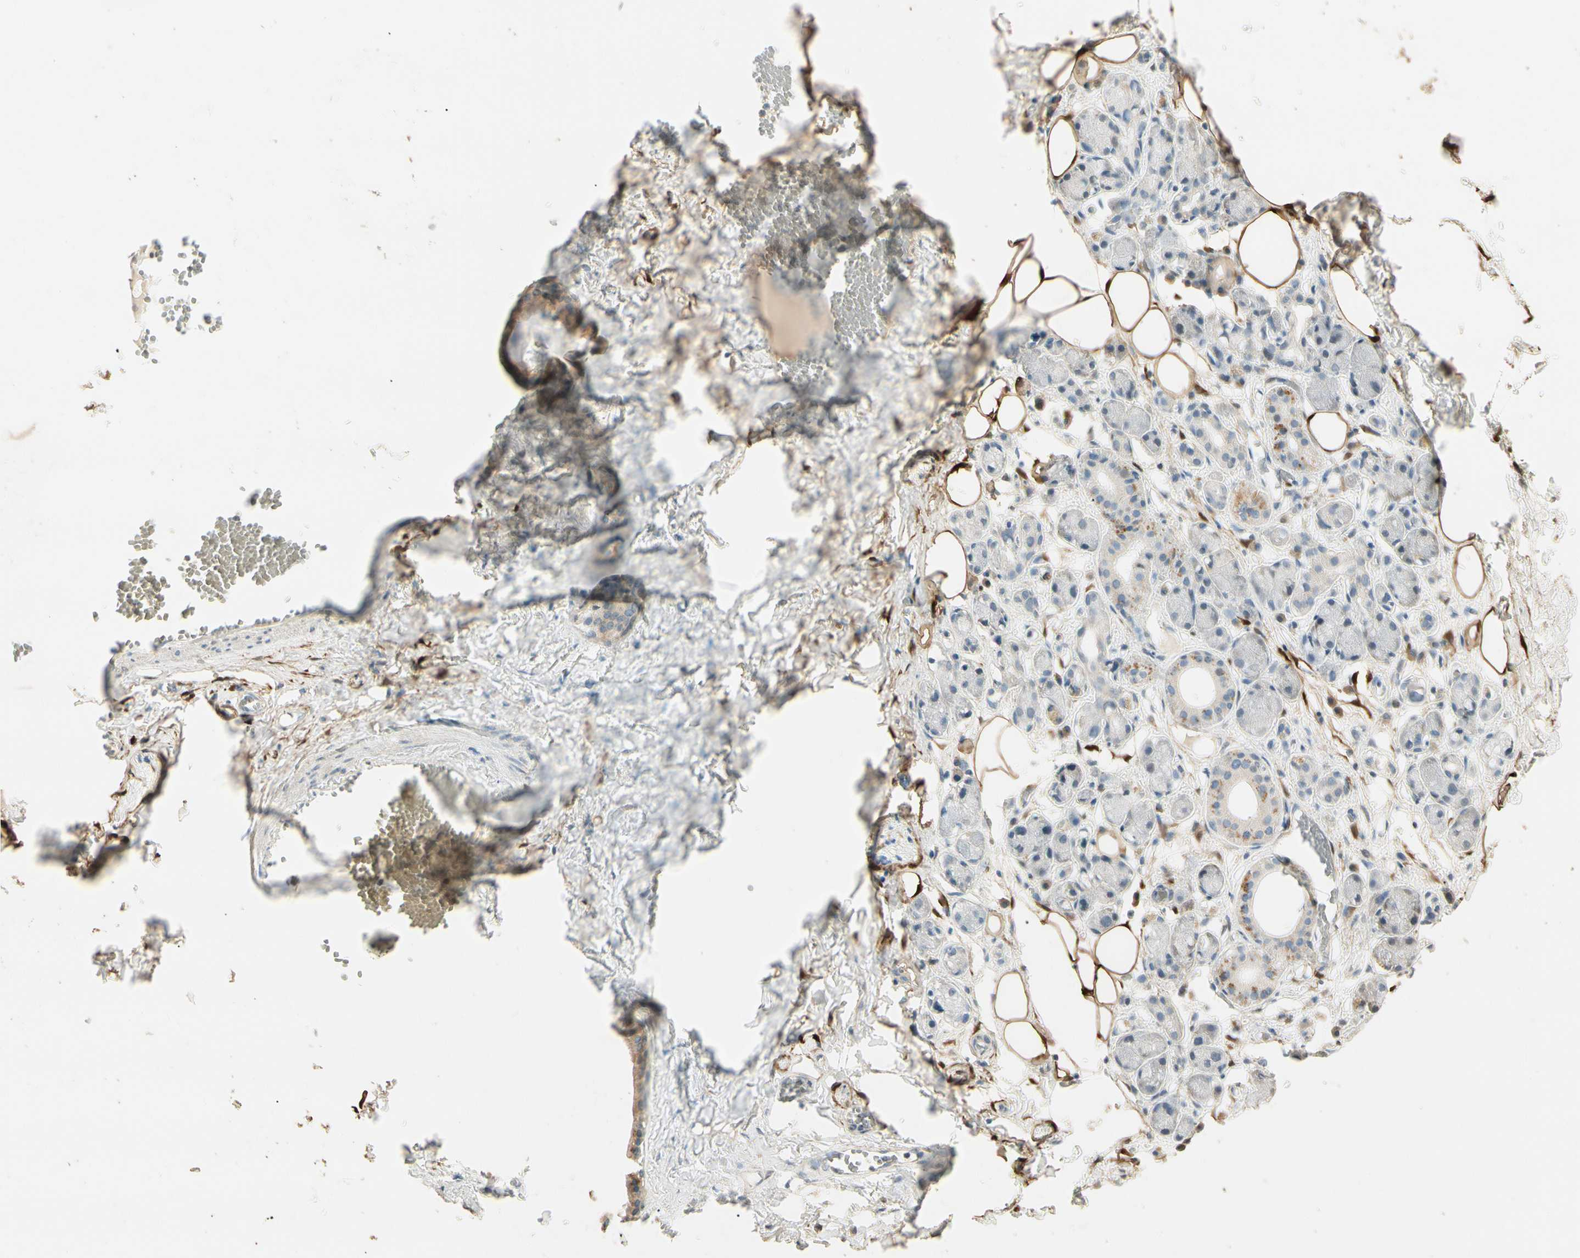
{"staining": {"intensity": "strong", "quantity": ">75%", "location": "cytoplasmic/membranous,nuclear"}, "tissue": "adipose tissue", "cell_type": "Adipocytes", "image_type": "normal", "snomed": [{"axis": "morphology", "description": "Normal tissue, NOS"}, {"axis": "morphology", "description": "Inflammation, NOS"}, {"axis": "topography", "description": "Vascular tissue"}, {"axis": "topography", "description": "Salivary gland"}], "caption": "High-power microscopy captured an immunohistochemistry (IHC) photomicrograph of unremarkable adipose tissue, revealing strong cytoplasmic/membranous,nuclear expression in approximately >75% of adipocytes.", "gene": "GNE", "patient": {"sex": "female", "age": 75}}